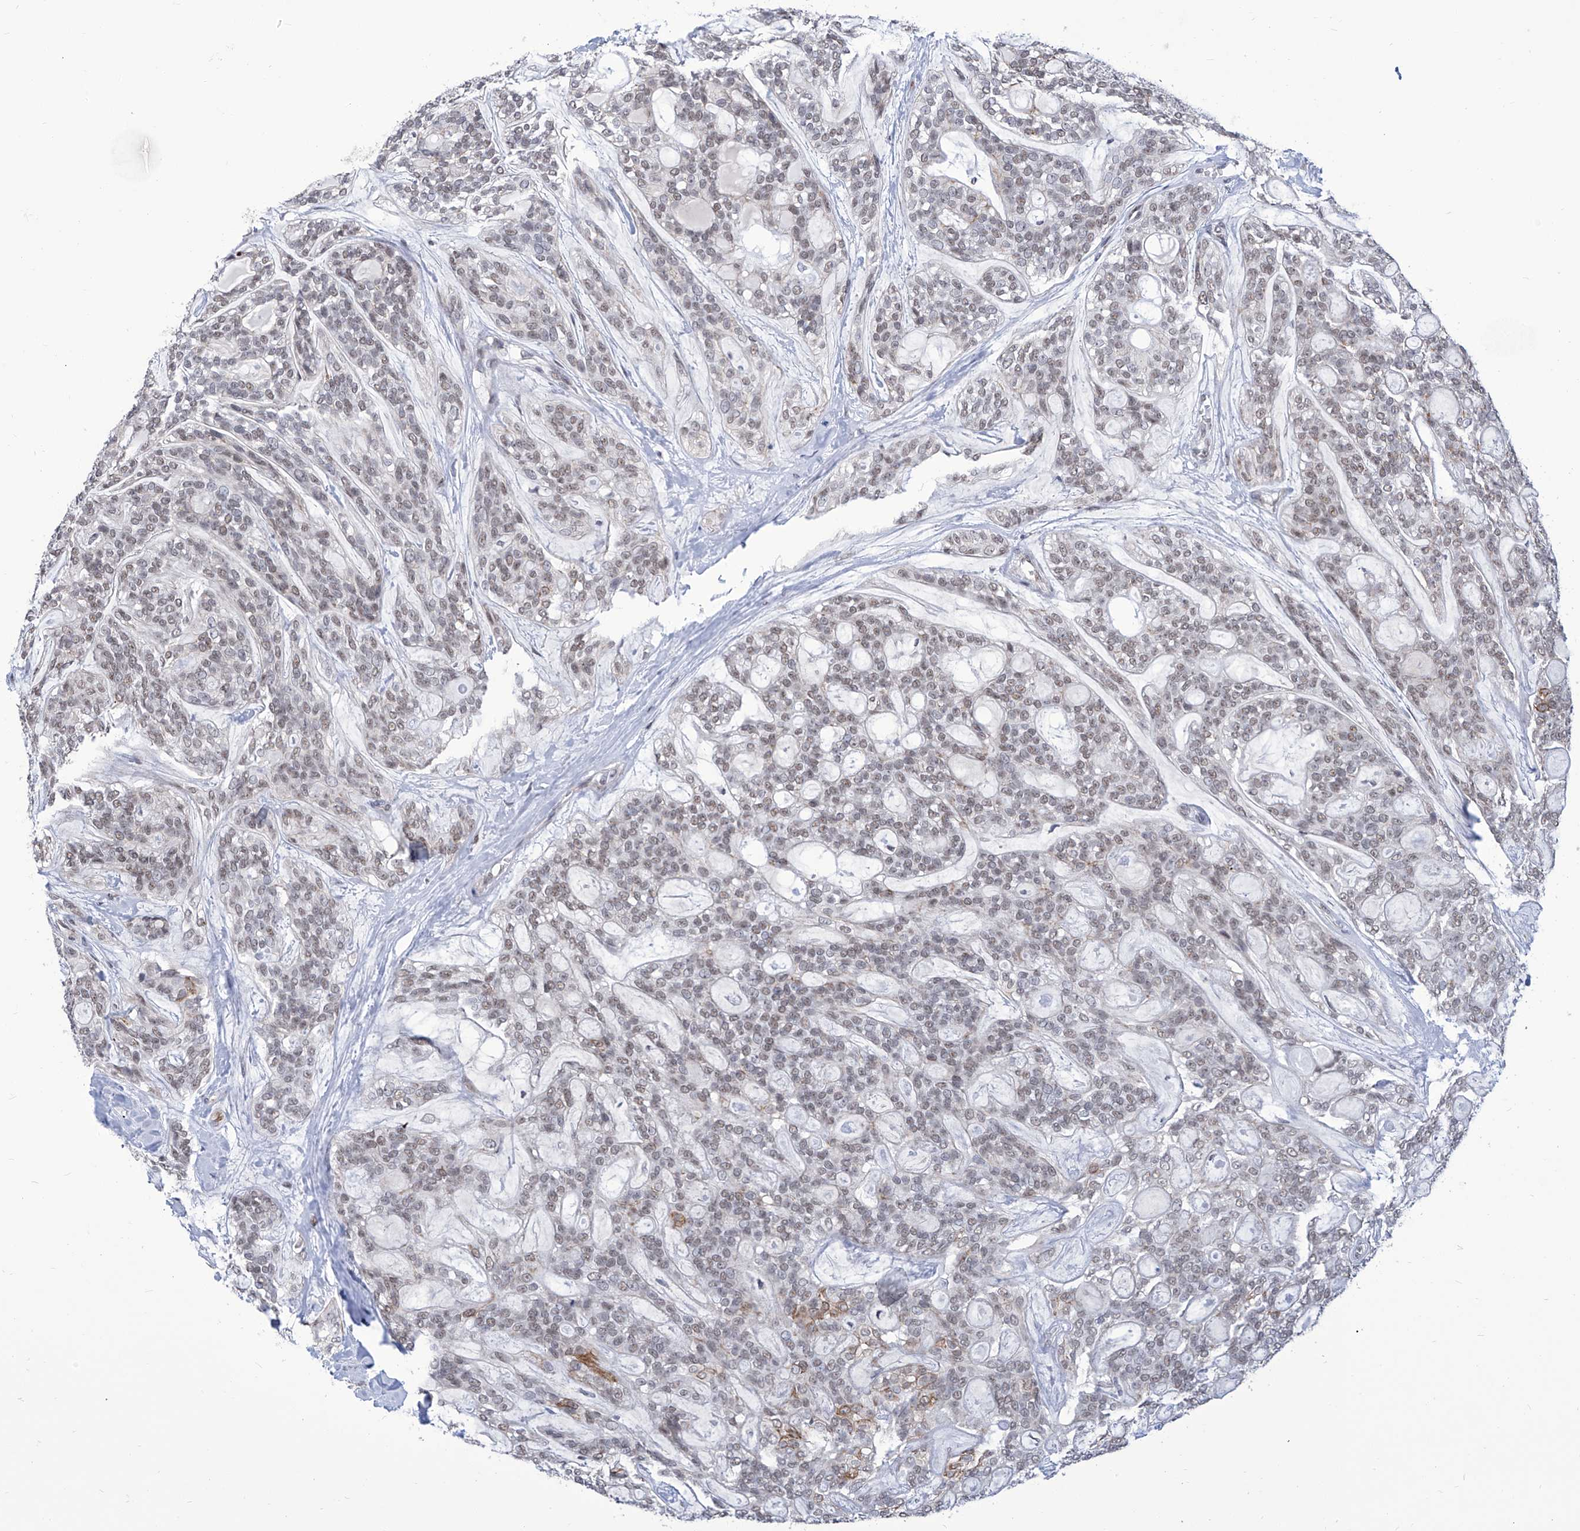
{"staining": {"intensity": "weak", "quantity": ">75%", "location": "nuclear"}, "tissue": "head and neck cancer", "cell_type": "Tumor cells", "image_type": "cancer", "snomed": [{"axis": "morphology", "description": "Adenocarcinoma, NOS"}, {"axis": "topography", "description": "Head-Neck"}], "caption": "Head and neck cancer stained for a protein reveals weak nuclear positivity in tumor cells.", "gene": "SART1", "patient": {"sex": "male", "age": 66}}